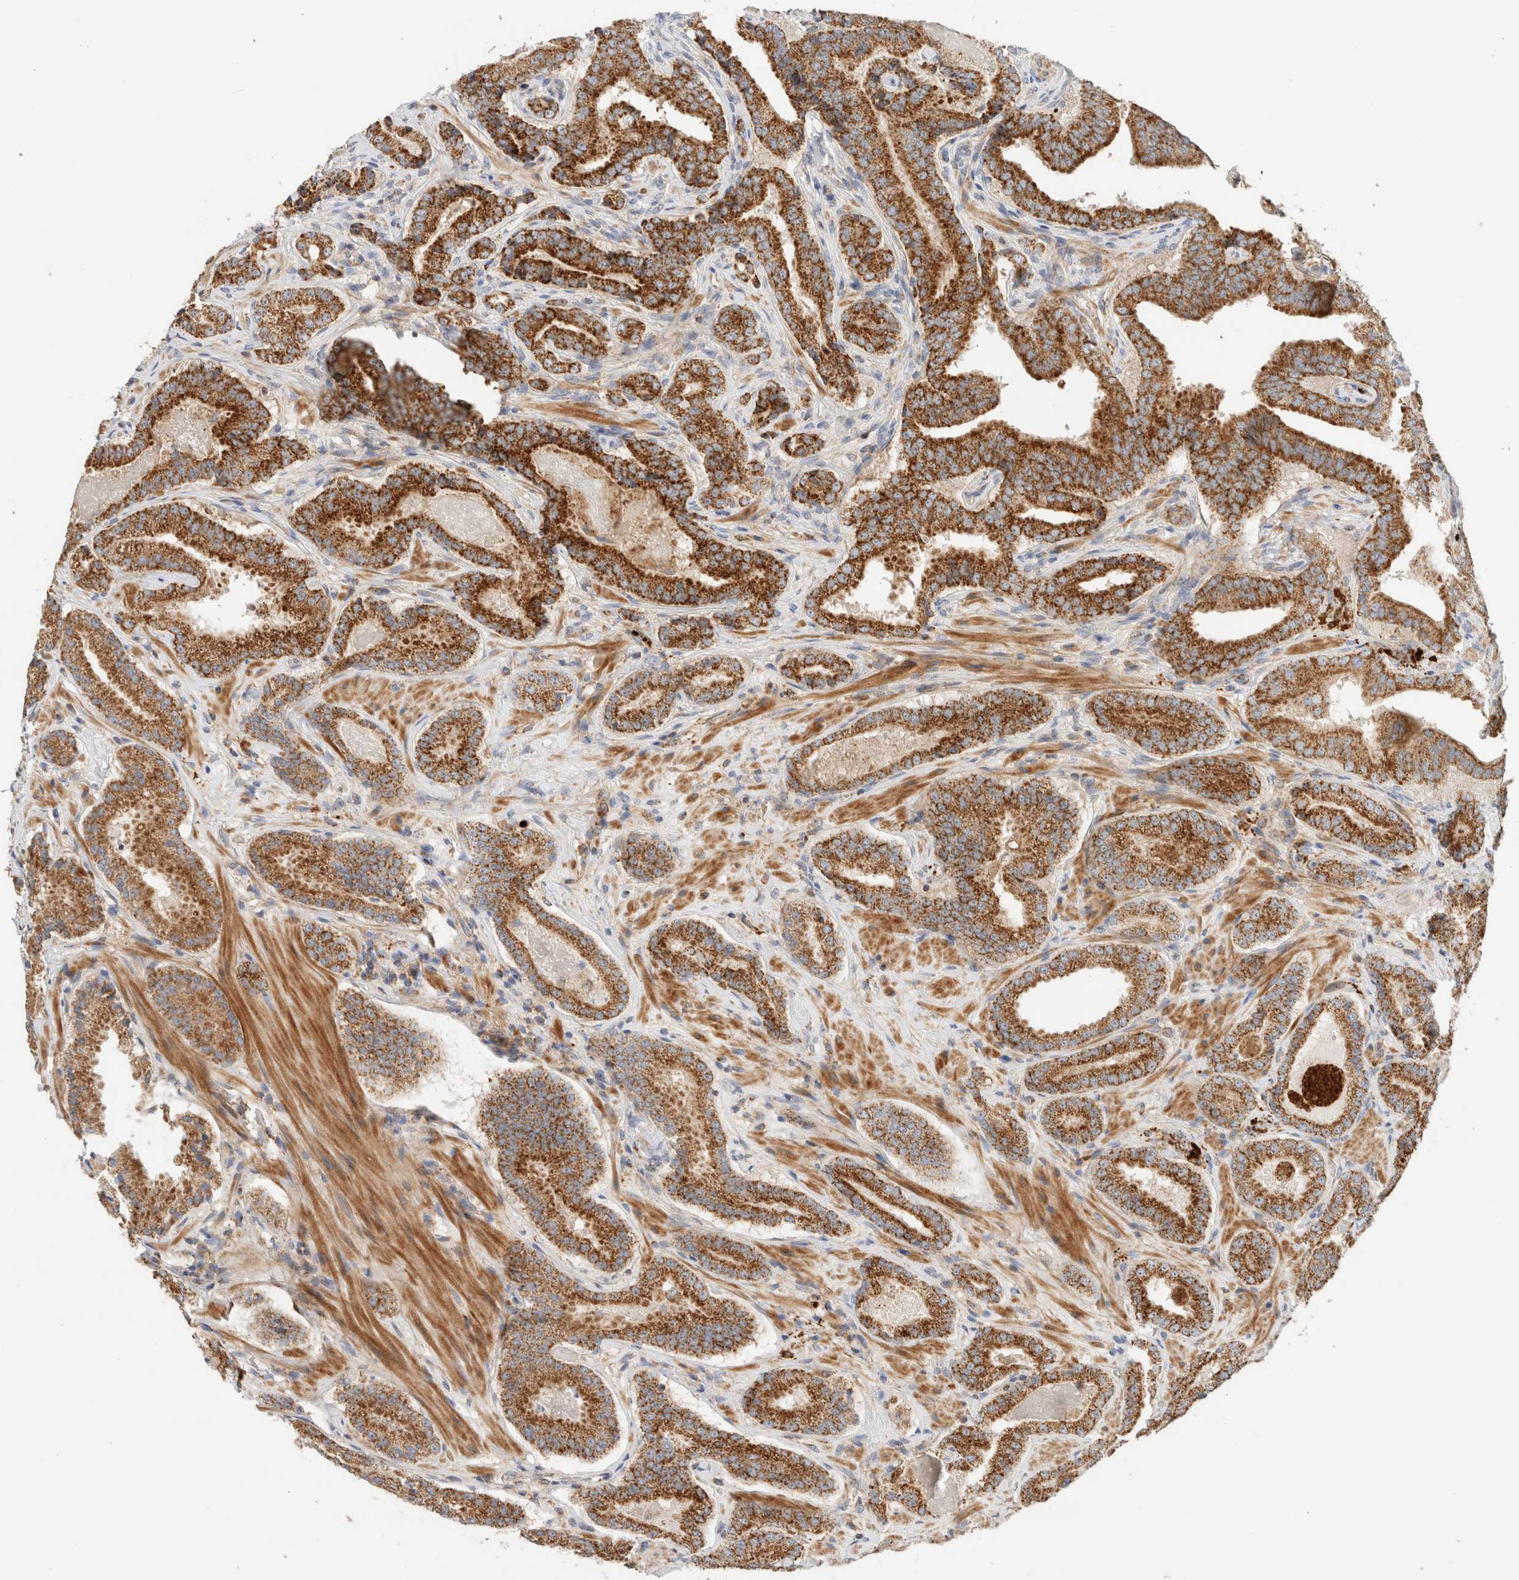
{"staining": {"intensity": "strong", "quantity": ">75%", "location": "cytoplasmic/membranous"}, "tissue": "prostate cancer", "cell_type": "Tumor cells", "image_type": "cancer", "snomed": [{"axis": "morphology", "description": "Adenocarcinoma, Low grade"}, {"axis": "topography", "description": "Prostate"}], "caption": "There is high levels of strong cytoplasmic/membranous staining in tumor cells of prostate low-grade adenocarcinoma, as demonstrated by immunohistochemical staining (brown color).", "gene": "MRM3", "patient": {"sex": "male", "age": 51}}